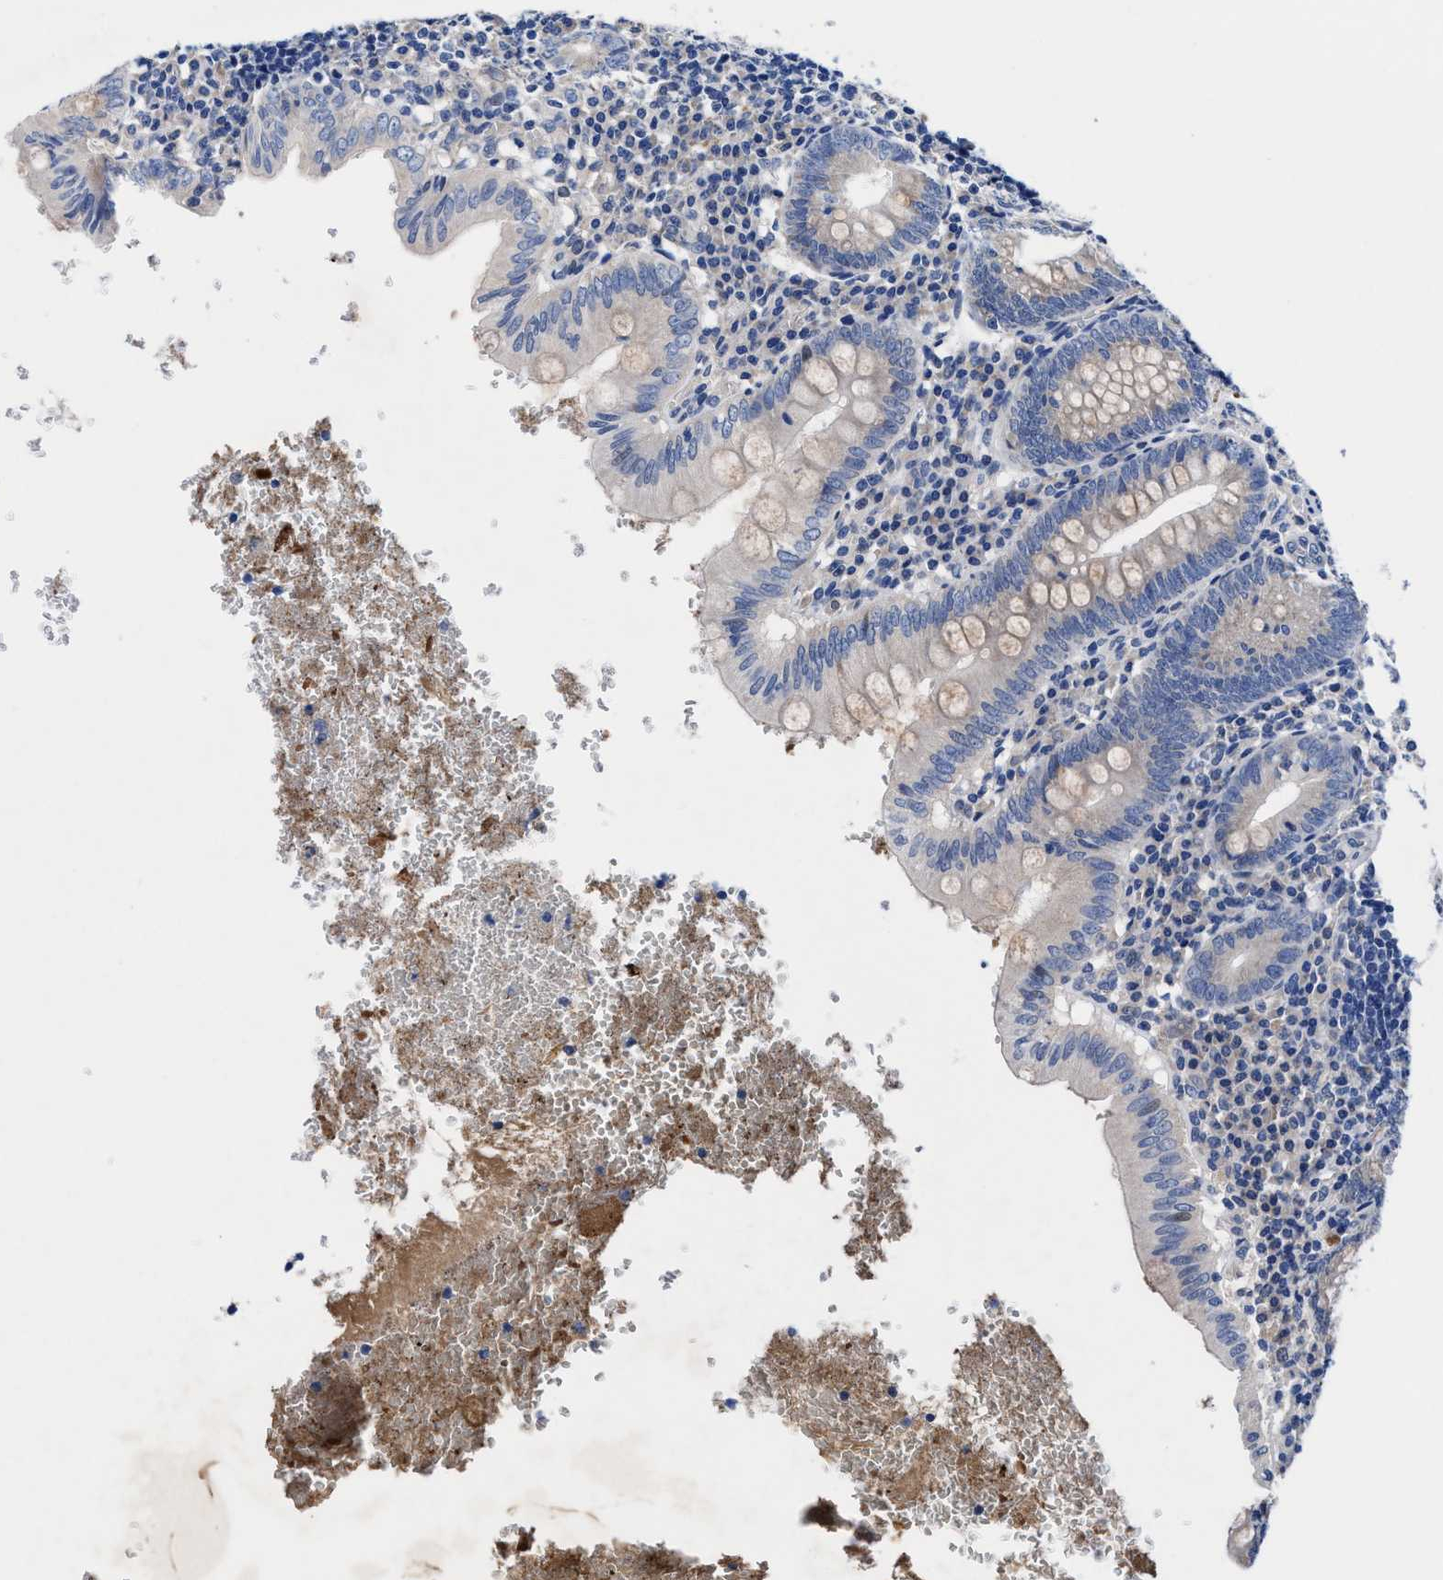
{"staining": {"intensity": "weak", "quantity": "25%-75%", "location": "cytoplasmic/membranous"}, "tissue": "appendix", "cell_type": "Glandular cells", "image_type": "normal", "snomed": [{"axis": "morphology", "description": "Normal tissue, NOS"}, {"axis": "topography", "description": "Appendix"}], "caption": "Immunohistochemical staining of normal appendix reveals 25%-75% levels of weak cytoplasmic/membranous protein staining in approximately 25%-75% of glandular cells. (Stains: DAB in brown, nuclei in blue, Microscopy: brightfield microscopy at high magnification).", "gene": "DHRS13", "patient": {"sex": "male", "age": 8}}